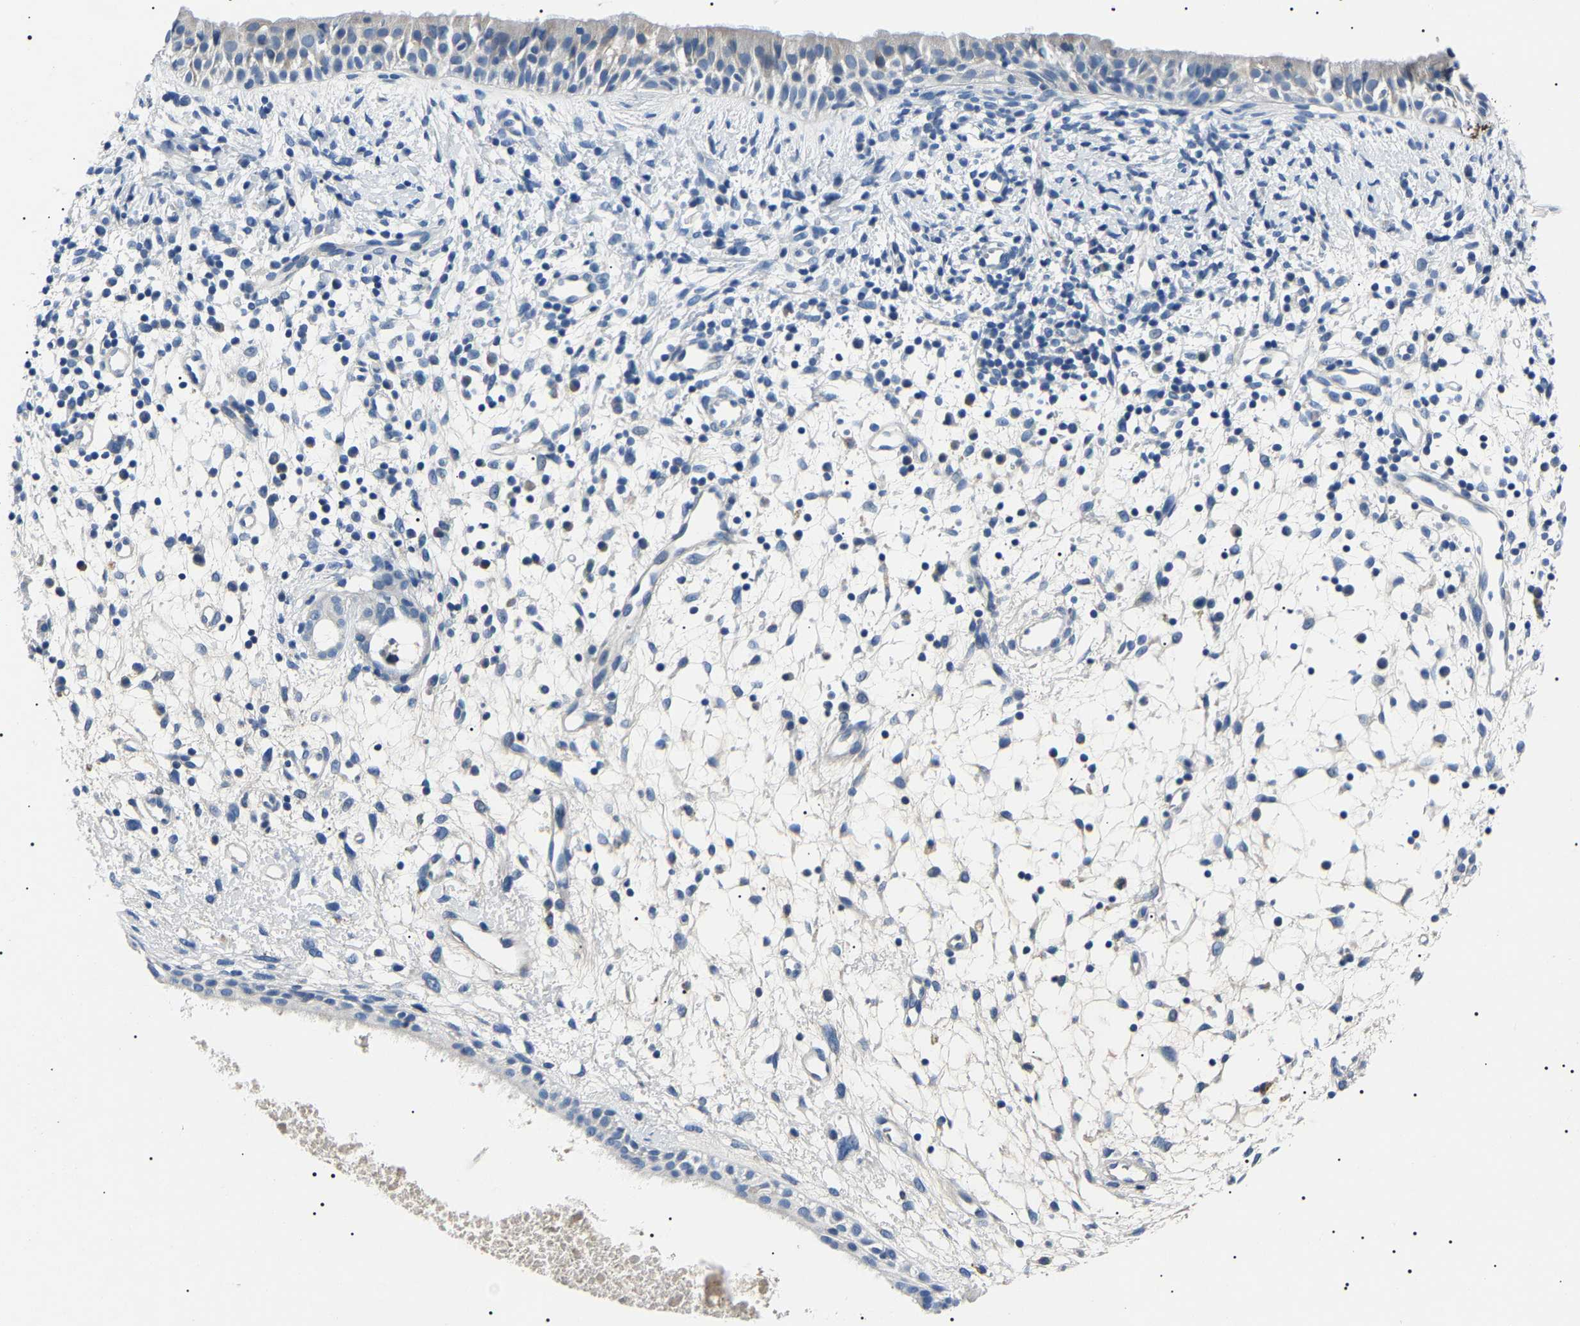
{"staining": {"intensity": "negative", "quantity": "none", "location": "none"}, "tissue": "nasopharynx", "cell_type": "Respiratory epithelial cells", "image_type": "normal", "snomed": [{"axis": "morphology", "description": "Normal tissue, NOS"}, {"axis": "topography", "description": "Nasopharynx"}], "caption": "Respiratory epithelial cells are negative for protein expression in benign human nasopharynx. (Stains: DAB immunohistochemistry (IHC) with hematoxylin counter stain, Microscopy: brightfield microscopy at high magnification).", "gene": "KLK15", "patient": {"sex": "male", "age": 22}}